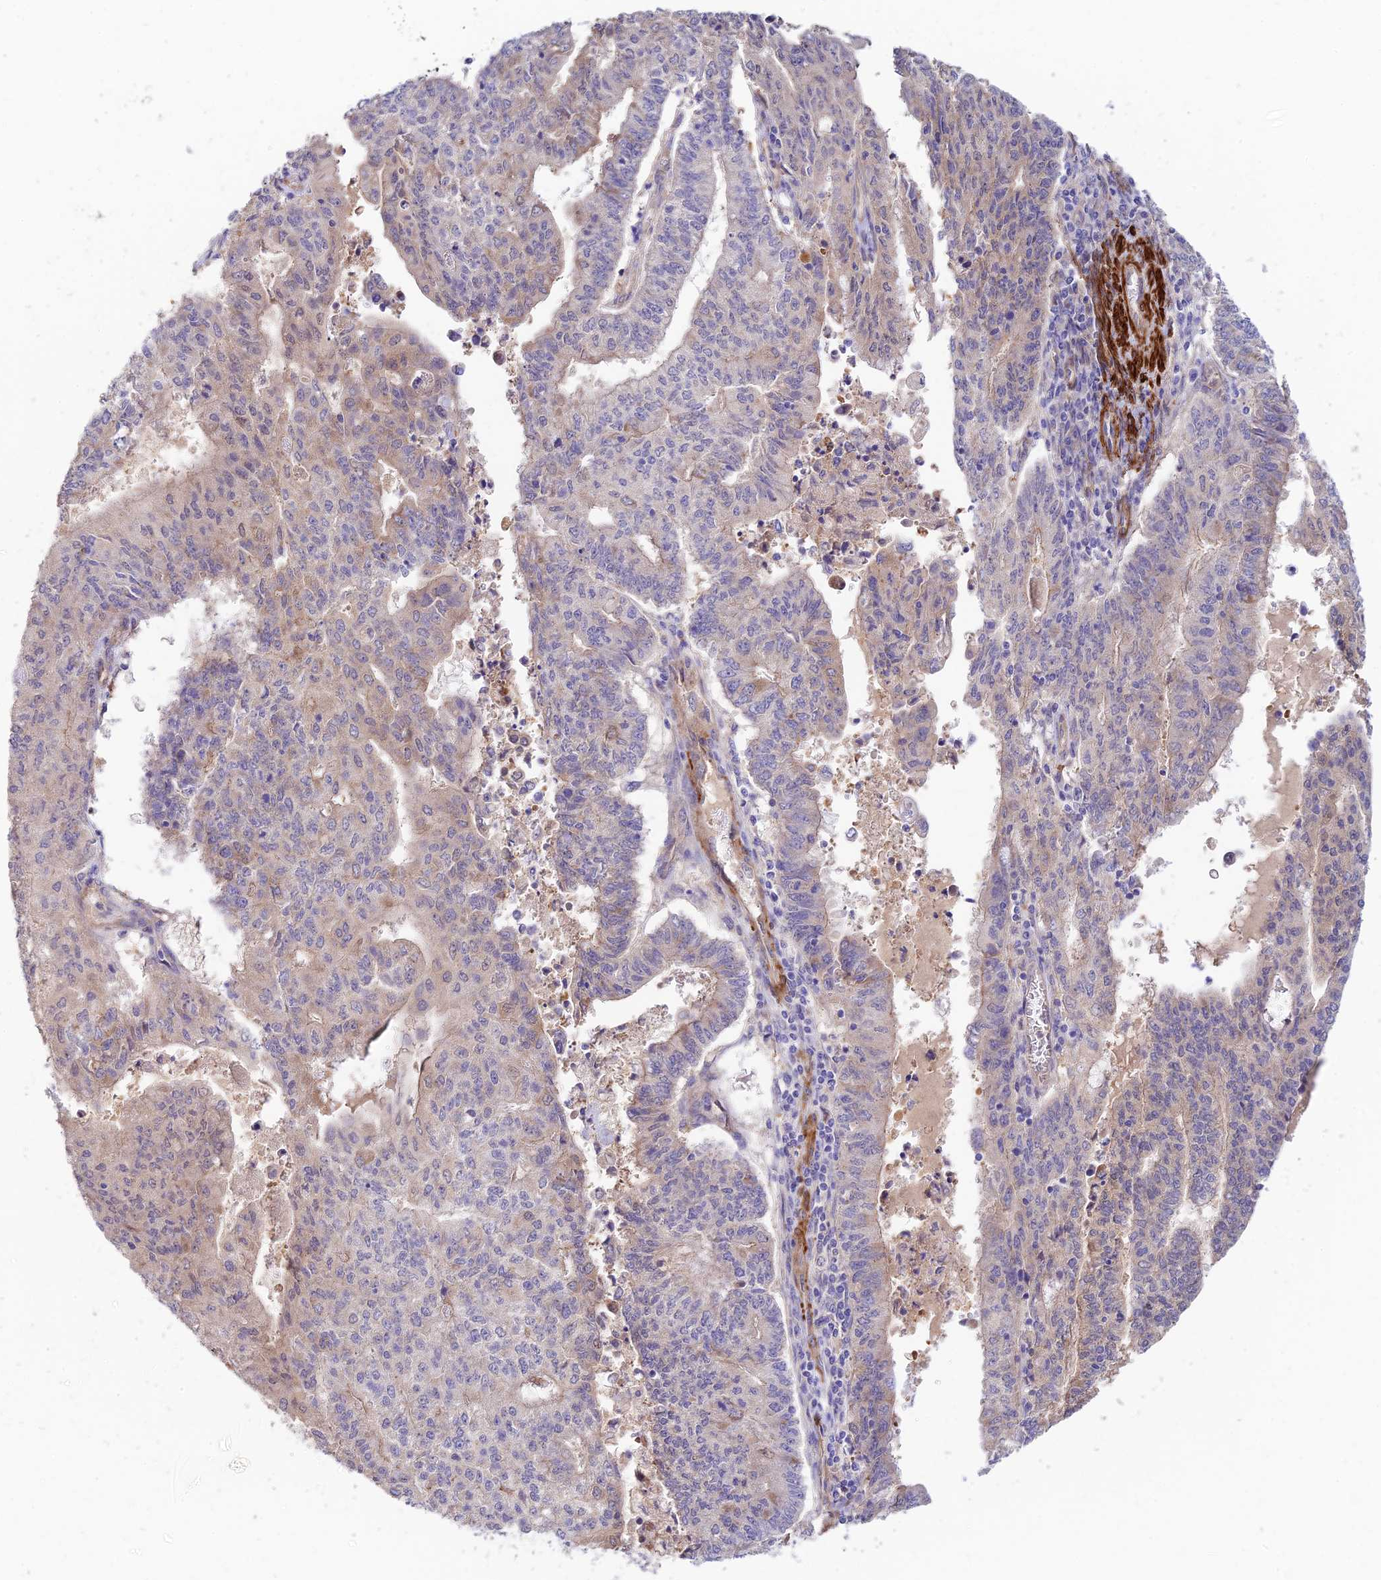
{"staining": {"intensity": "moderate", "quantity": "25%-75%", "location": "cytoplasmic/membranous"}, "tissue": "endometrial cancer", "cell_type": "Tumor cells", "image_type": "cancer", "snomed": [{"axis": "morphology", "description": "Adenocarcinoma, NOS"}, {"axis": "topography", "description": "Endometrium"}], "caption": "Endometrial cancer (adenocarcinoma) stained for a protein shows moderate cytoplasmic/membranous positivity in tumor cells.", "gene": "ANKRD50", "patient": {"sex": "female", "age": 59}}